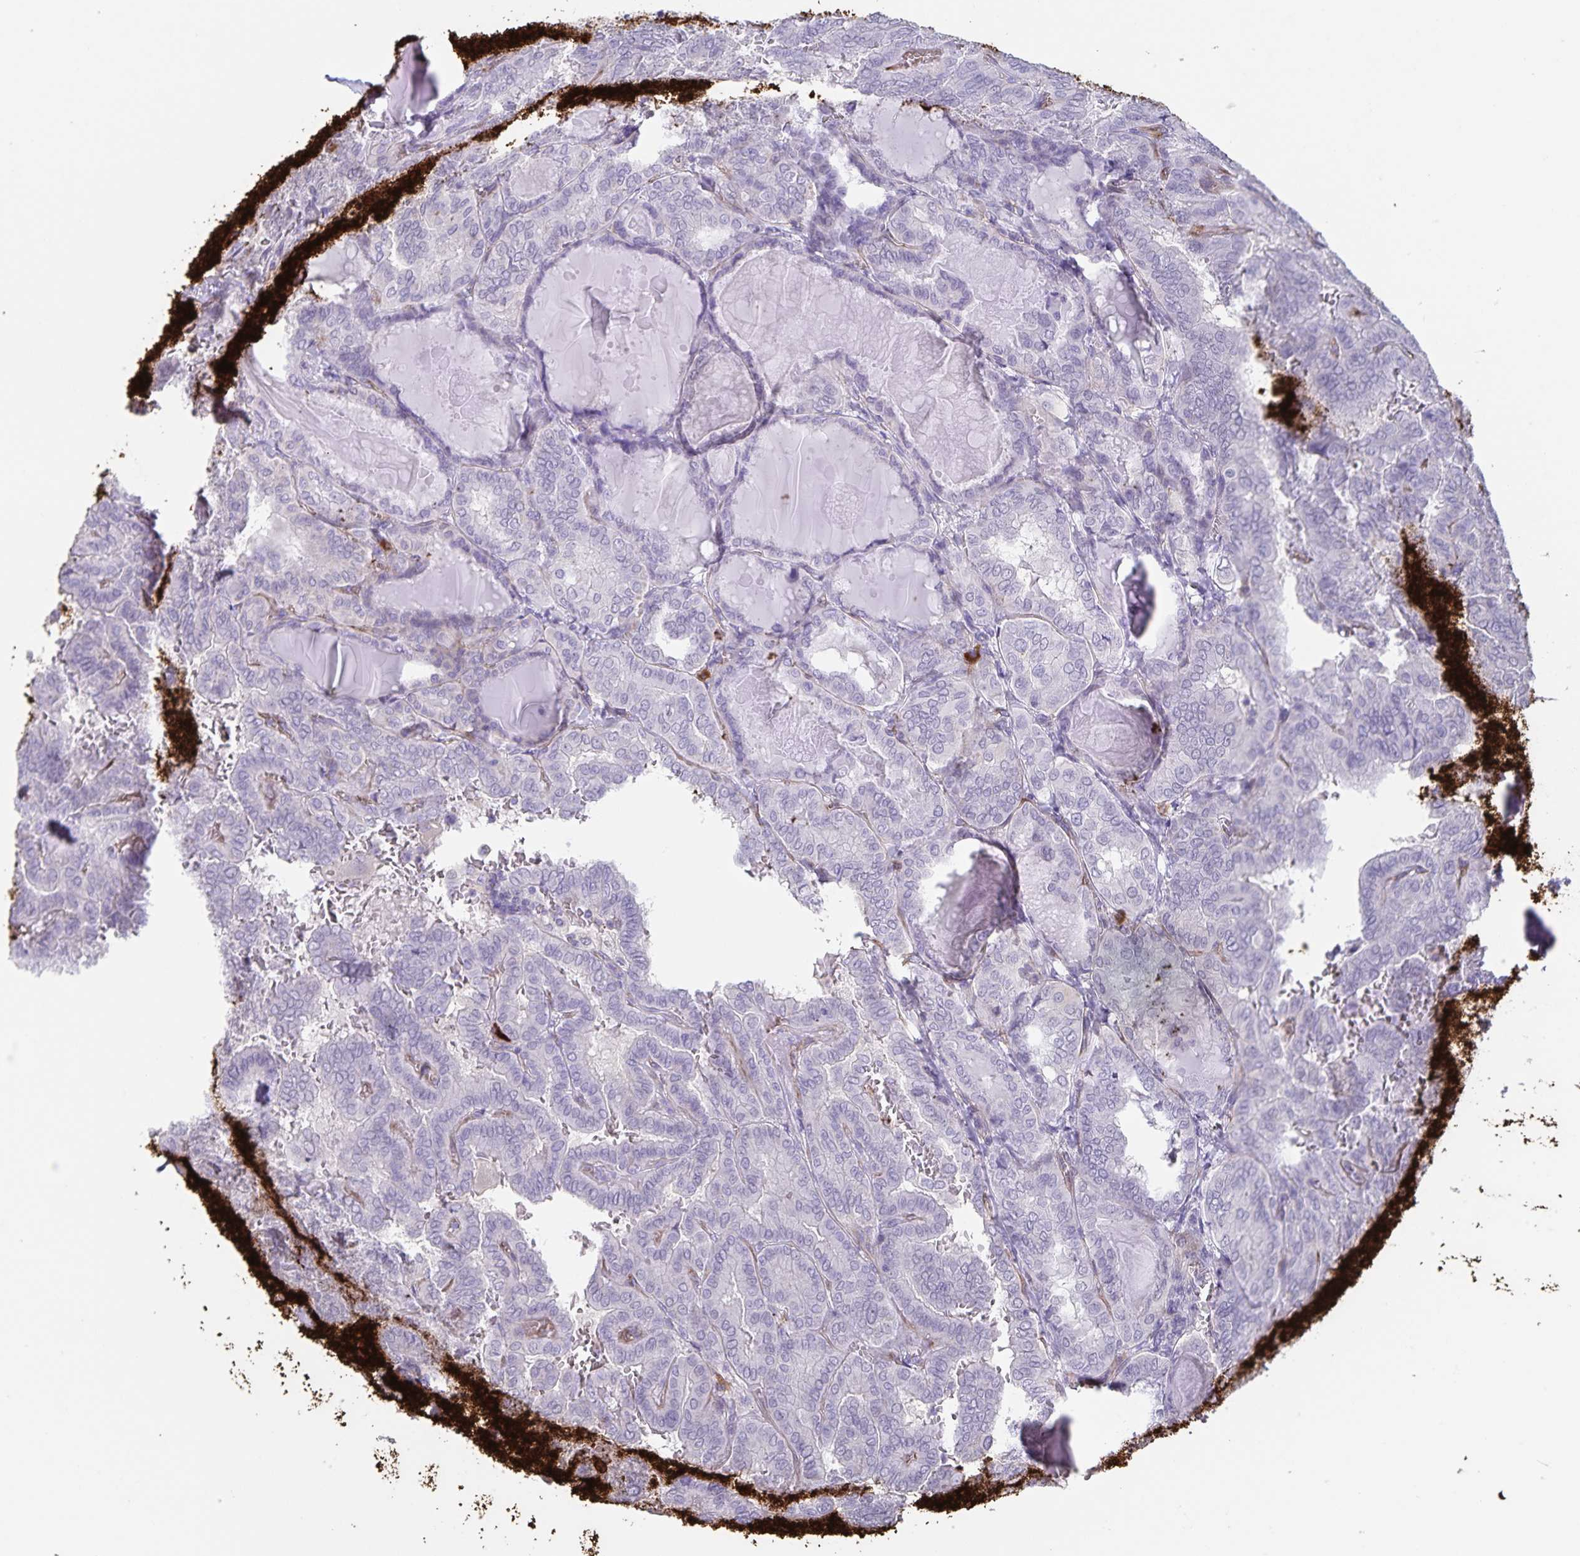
{"staining": {"intensity": "negative", "quantity": "none", "location": "none"}, "tissue": "thyroid cancer", "cell_type": "Tumor cells", "image_type": "cancer", "snomed": [{"axis": "morphology", "description": "Papillary adenocarcinoma, NOS"}, {"axis": "topography", "description": "Thyroid gland"}], "caption": "A high-resolution image shows immunohistochemistry staining of thyroid cancer, which displays no significant positivity in tumor cells.", "gene": "SYNM", "patient": {"sex": "female", "age": 46}}